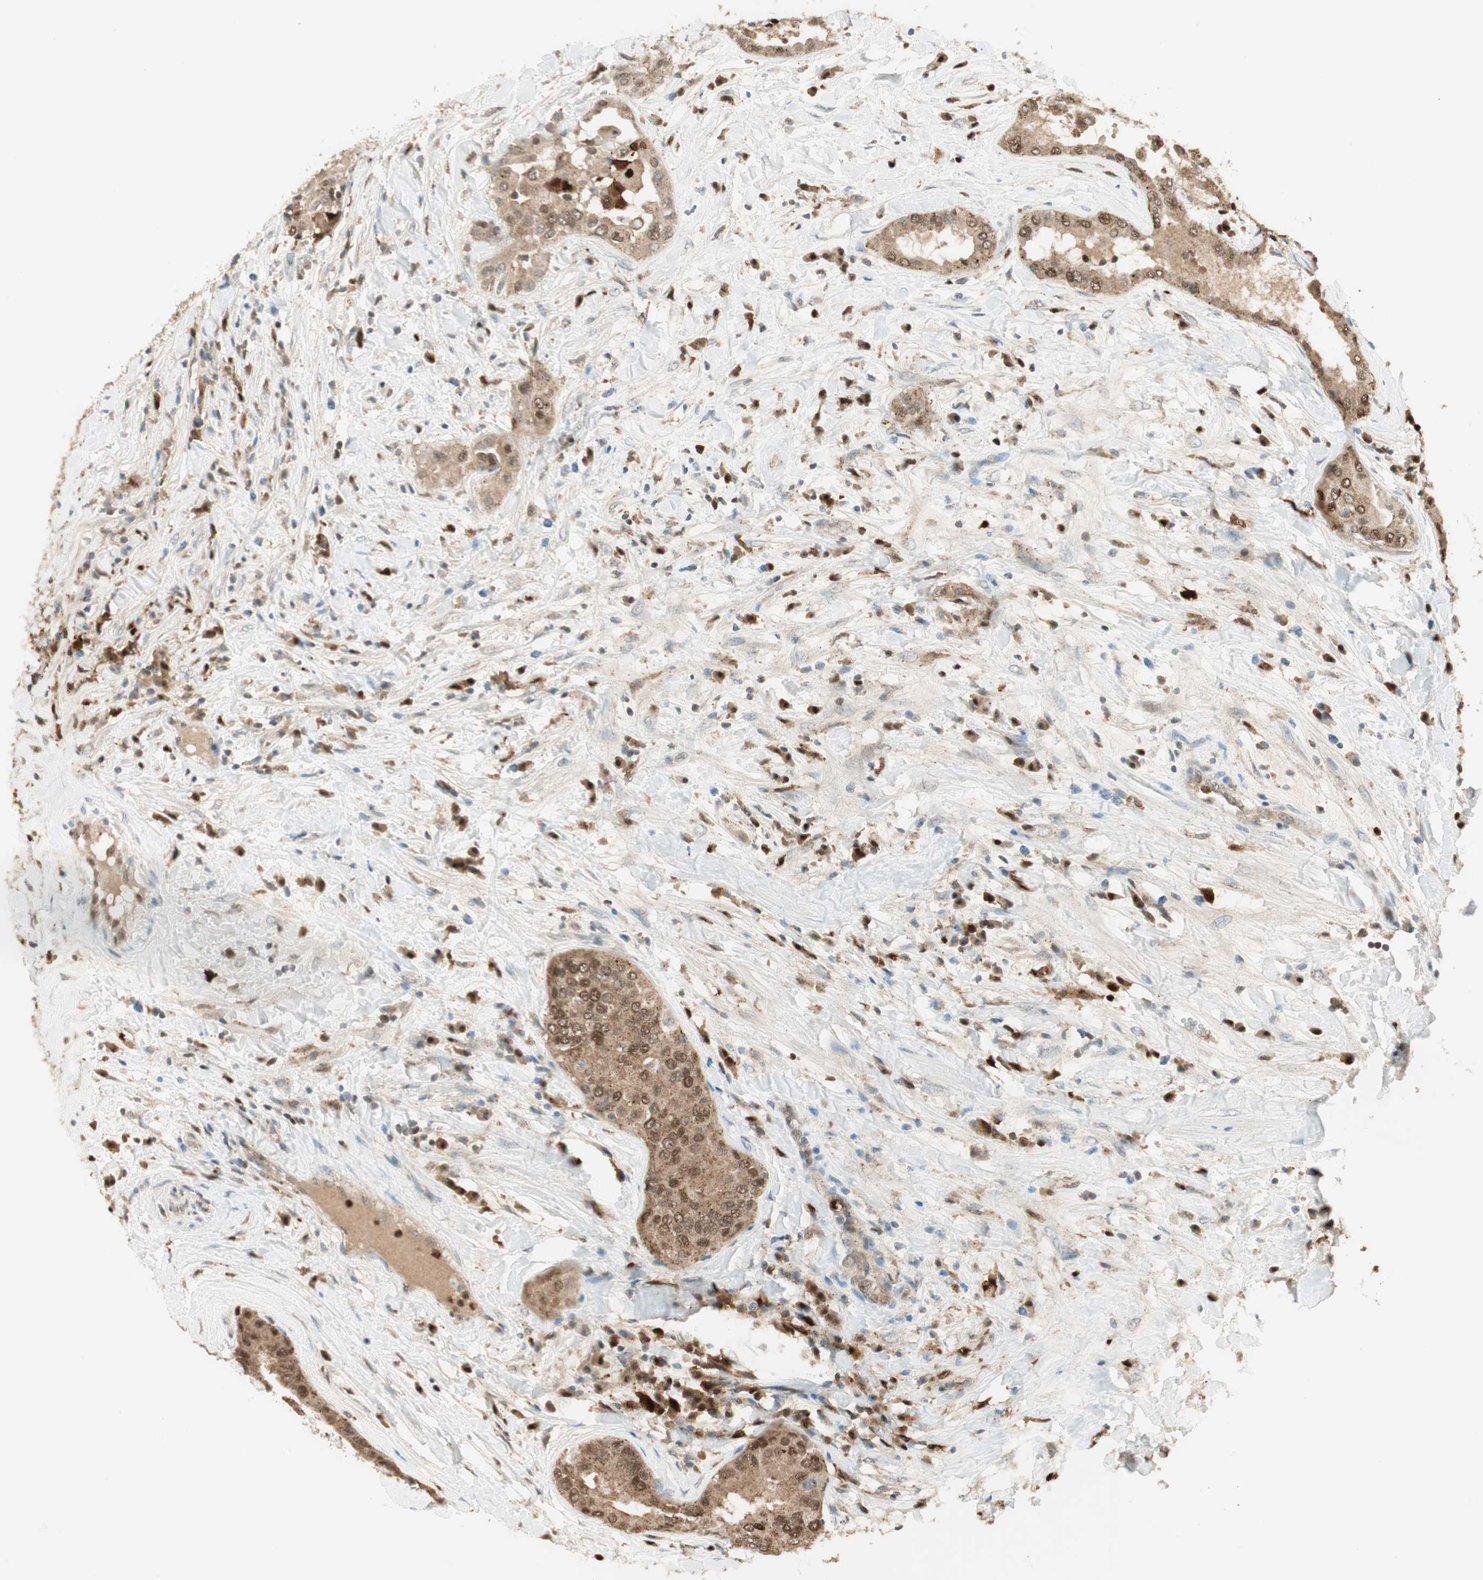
{"staining": {"intensity": "moderate", "quantity": ">75%", "location": "cytoplasmic/membranous,nuclear"}, "tissue": "thyroid cancer", "cell_type": "Tumor cells", "image_type": "cancer", "snomed": [{"axis": "morphology", "description": "Papillary adenocarcinoma, NOS"}, {"axis": "topography", "description": "Thyroid gland"}], "caption": "This histopathology image exhibits IHC staining of thyroid cancer, with medium moderate cytoplasmic/membranous and nuclear positivity in about >75% of tumor cells.", "gene": "LTA4H", "patient": {"sex": "male", "age": 33}}